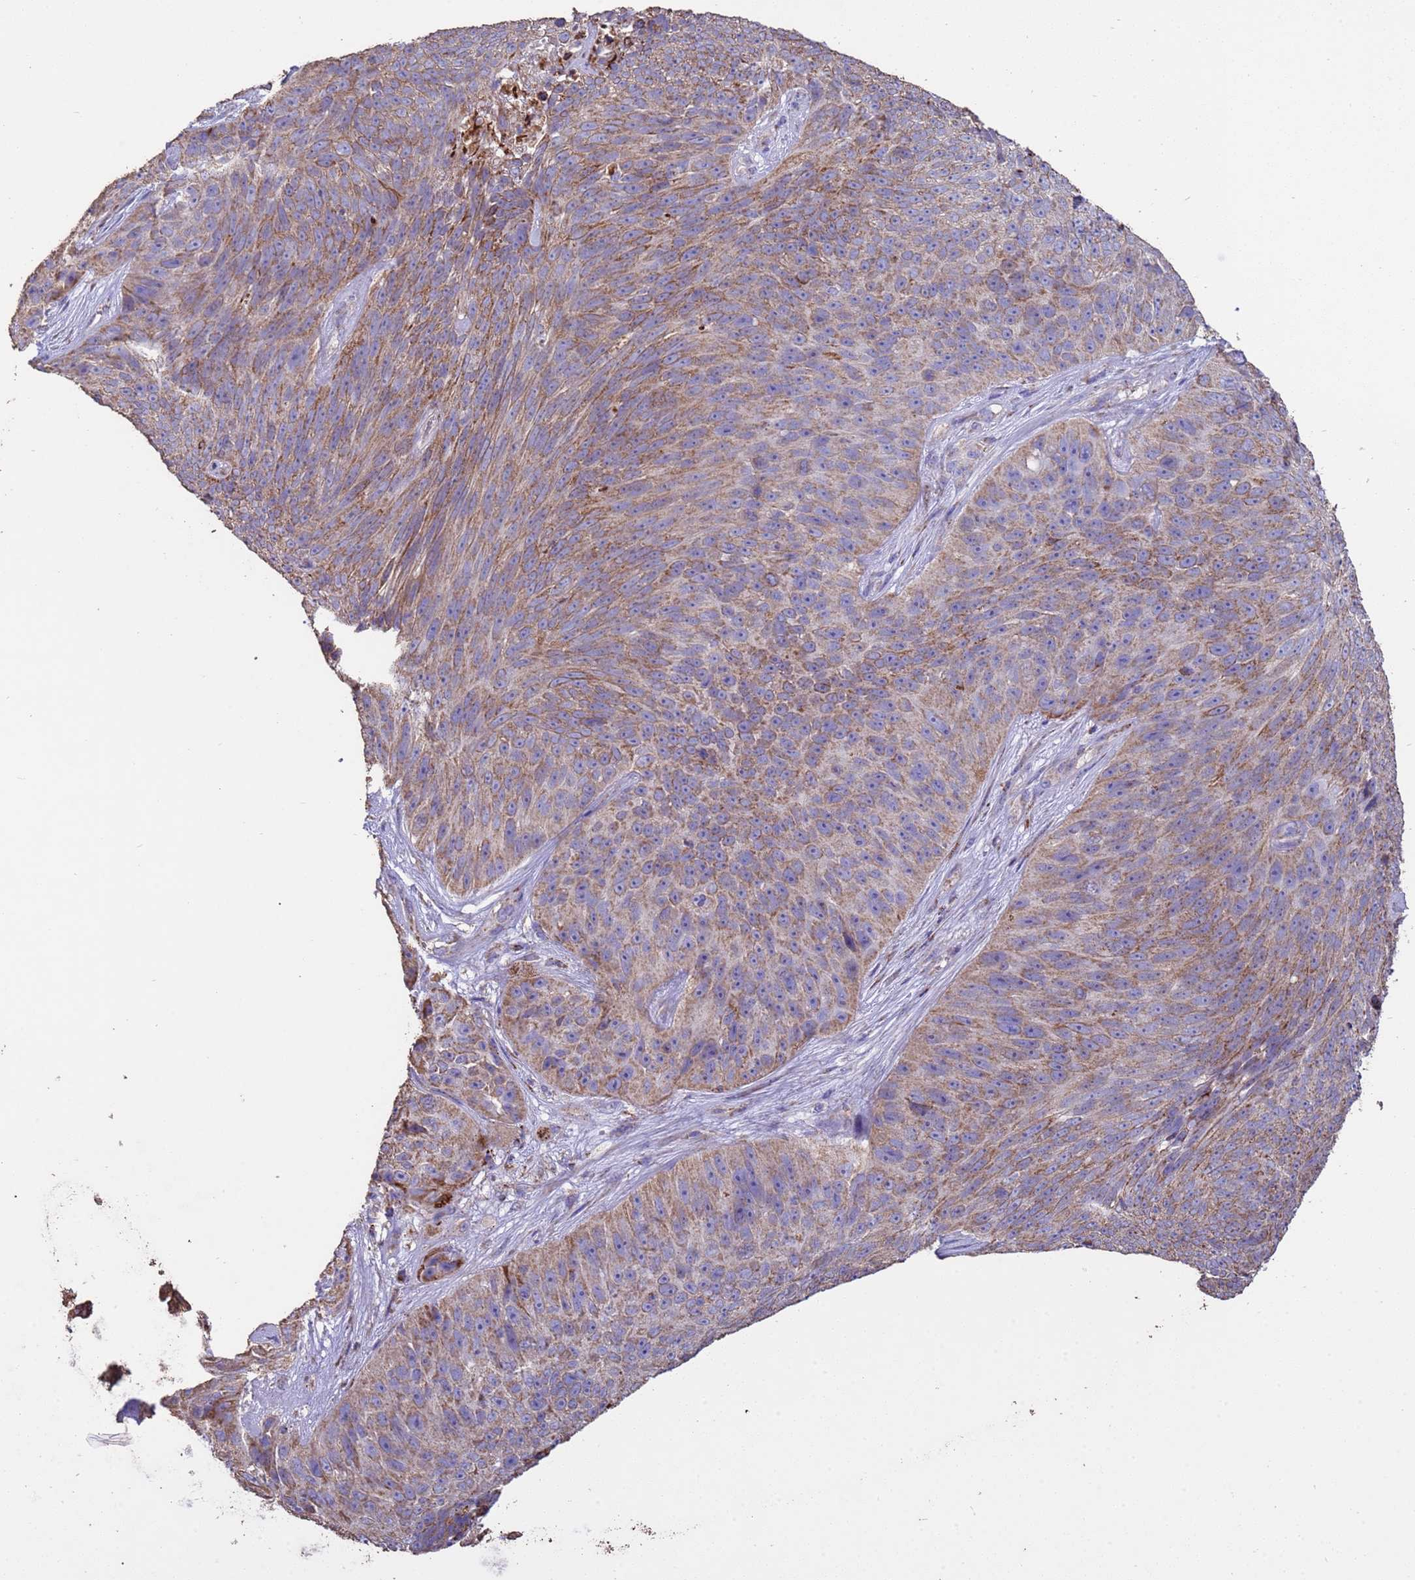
{"staining": {"intensity": "moderate", "quantity": "25%-75%", "location": "cytoplasmic/membranous"}, "tissue": "skin cancer", "cell_type": "Tumor cells", "image_type": "cancer", "snomed": [{"axis": "morphology", "description": "Squamous cell carcinoma, NOS"}, {"axis": "topography", "description": "Skin"}], "caption": "This is an image of immunohistochemistry staining of skin squamous cell carcinoma, which shows moderate expression in the cytoplasmic/membranous of tumor cells.", "gene": "ZNFX1", "patient": {"sex": "female", "age": 87}}